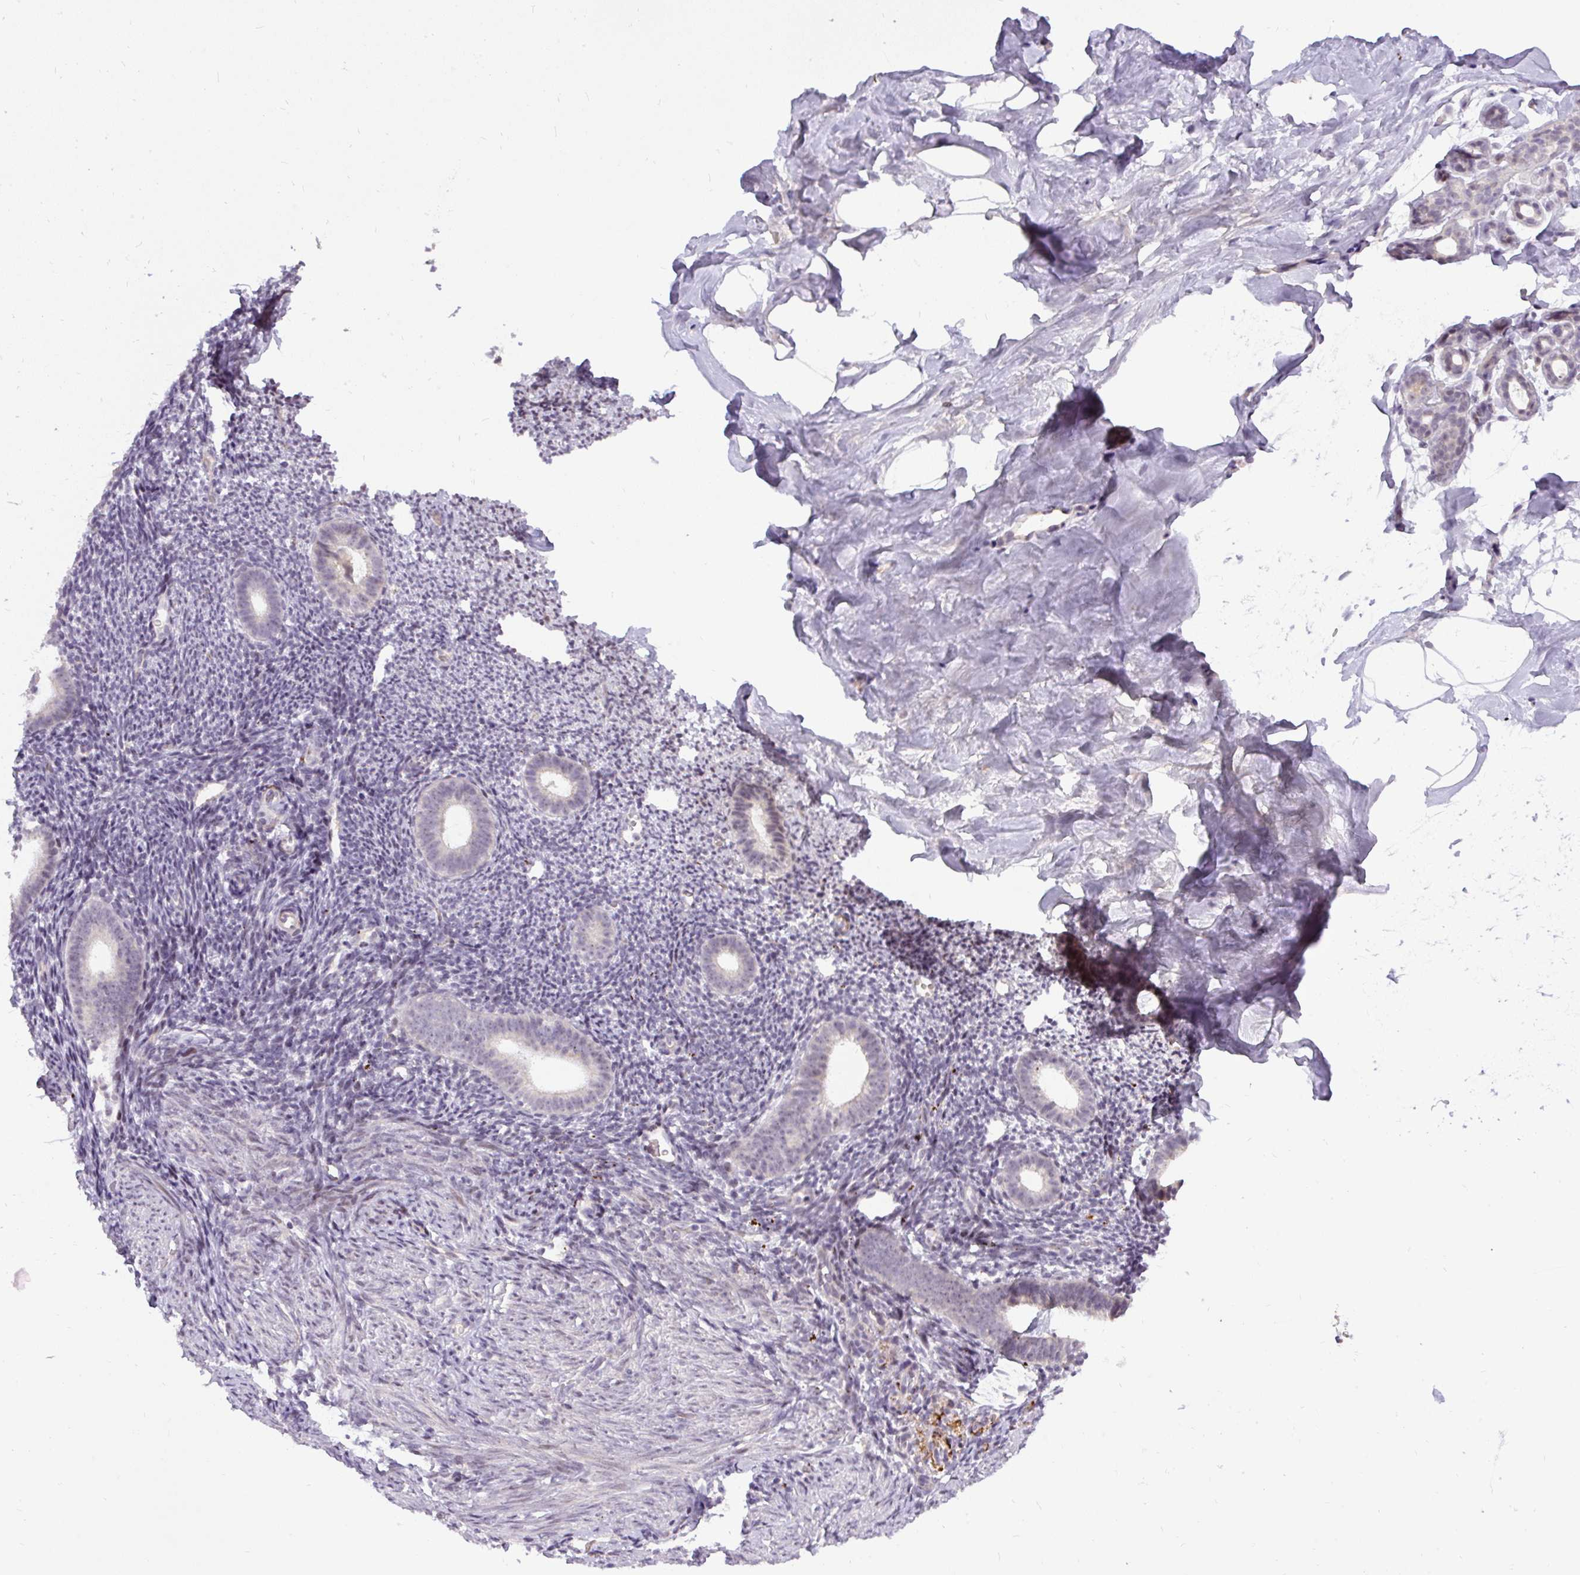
{"staining": {"intensity": "negative", "quantity": "none", "location": "none"}, "tissue": "endometrium", "cell_type": "Cells in endometrial stroma", "image_type": "normal", "snomed": [{"axis": "morphology", "description": "Normal tissue, NOS"}, {"axis": "topography", "description": "Endometrium"}], "caption": "Cells in endometrial stroma are negative for protein expression in benign human endometrium.", "gene": "FAM117B", "patient": {"sex": "female", "age": 39}}